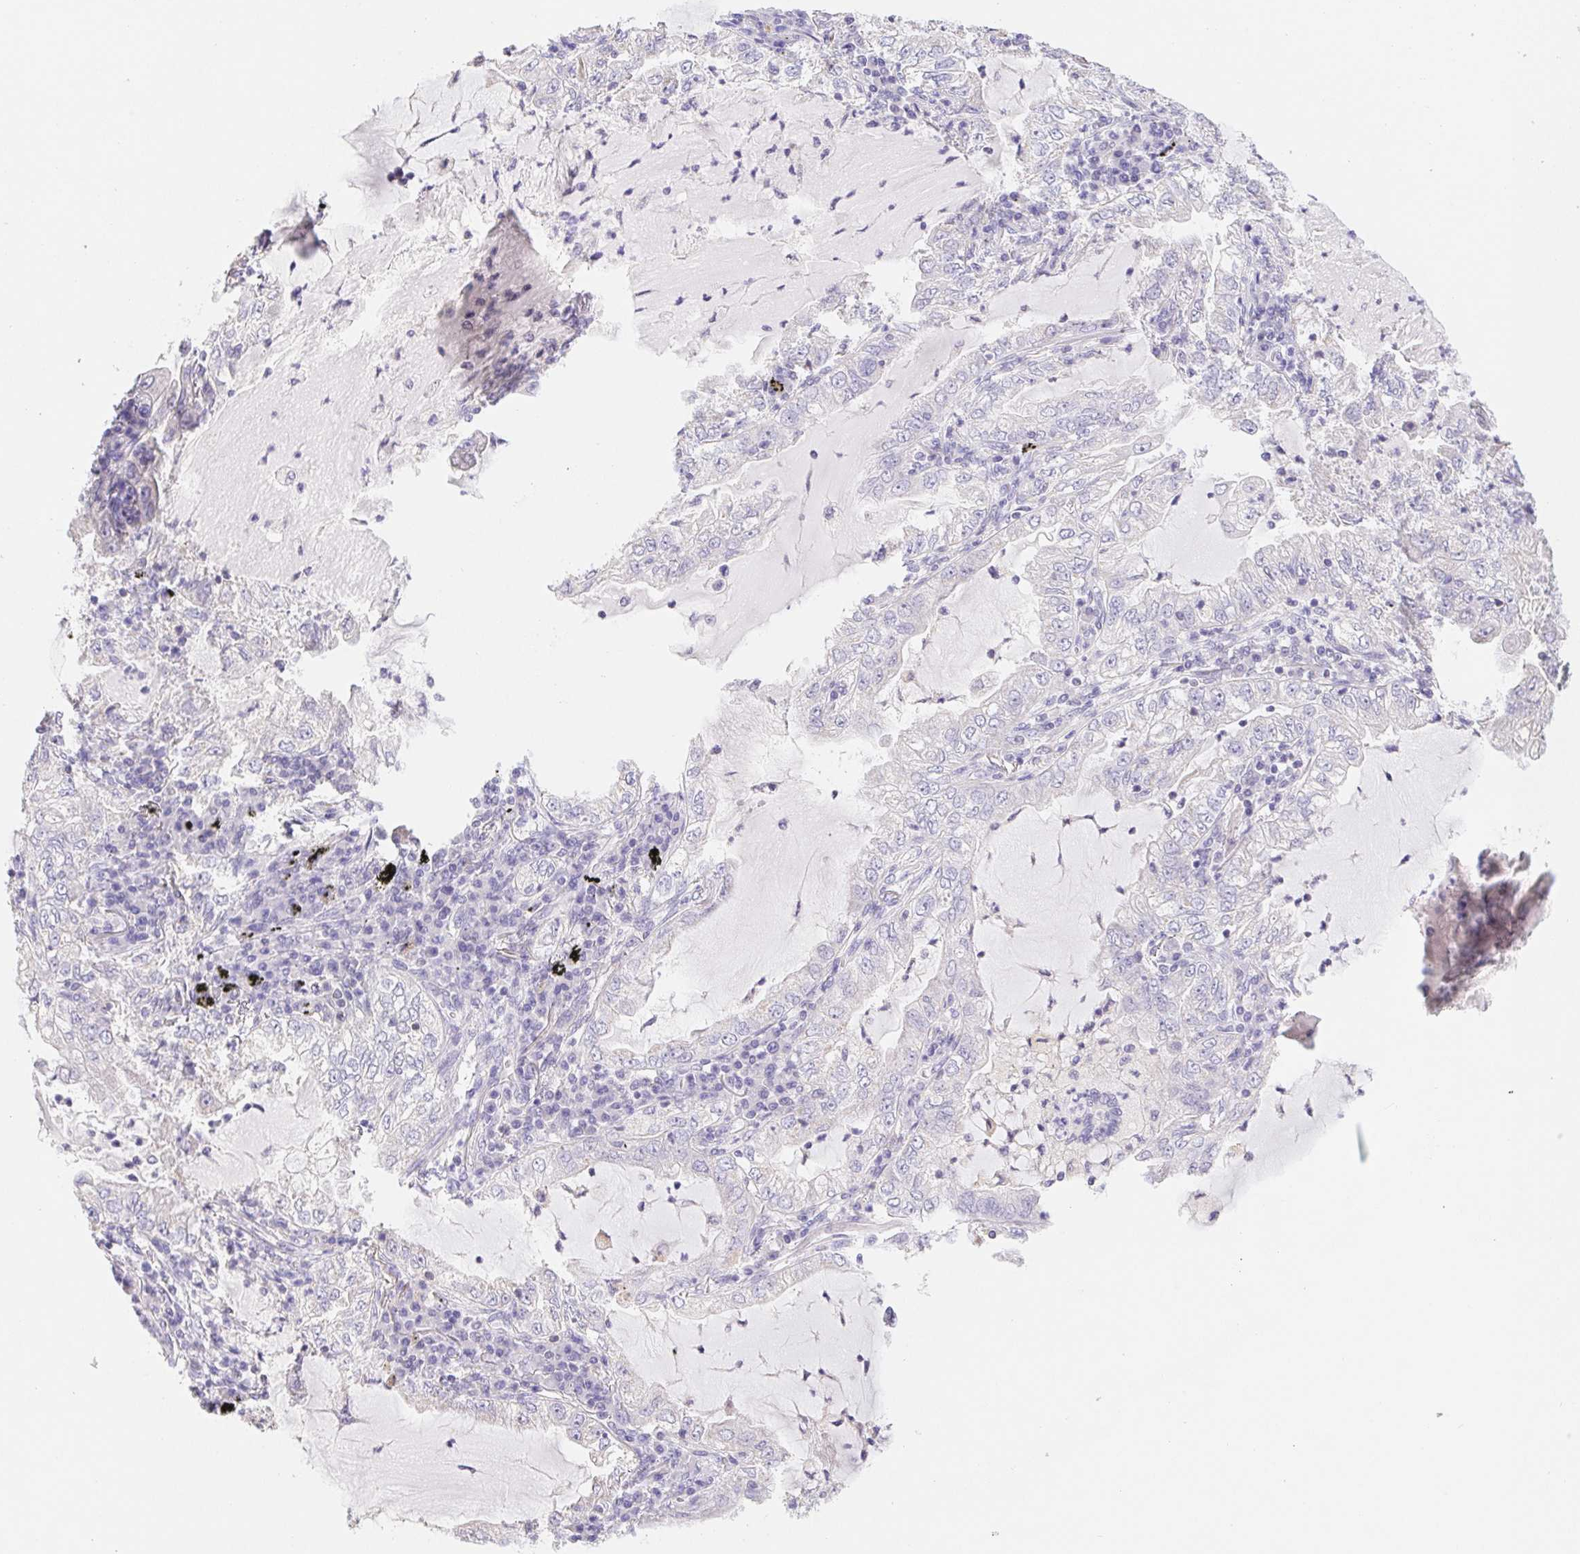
{"staining": {"intensity": "negative", "quantity": "none", "location": "none"}, "tissue": "lung cancer", "cell_type": "Tumor cells", "image_type": "cancer", "snomed": [{"axis": "morphology", "description": "Adenocarcinoma, NOS"}, {"axis": "topography", "description": "Lung"}], "caption": "There is no significant positivity in tumor cells of lung adenocarcinoma. (DAB (3,3'-diaminobenzidine) immunohistochemistry (IHC) visualized using brightfield microscopy, high magnification).", "gene": "FKBP6", "patient": {"sex": "female", "age": 73}}